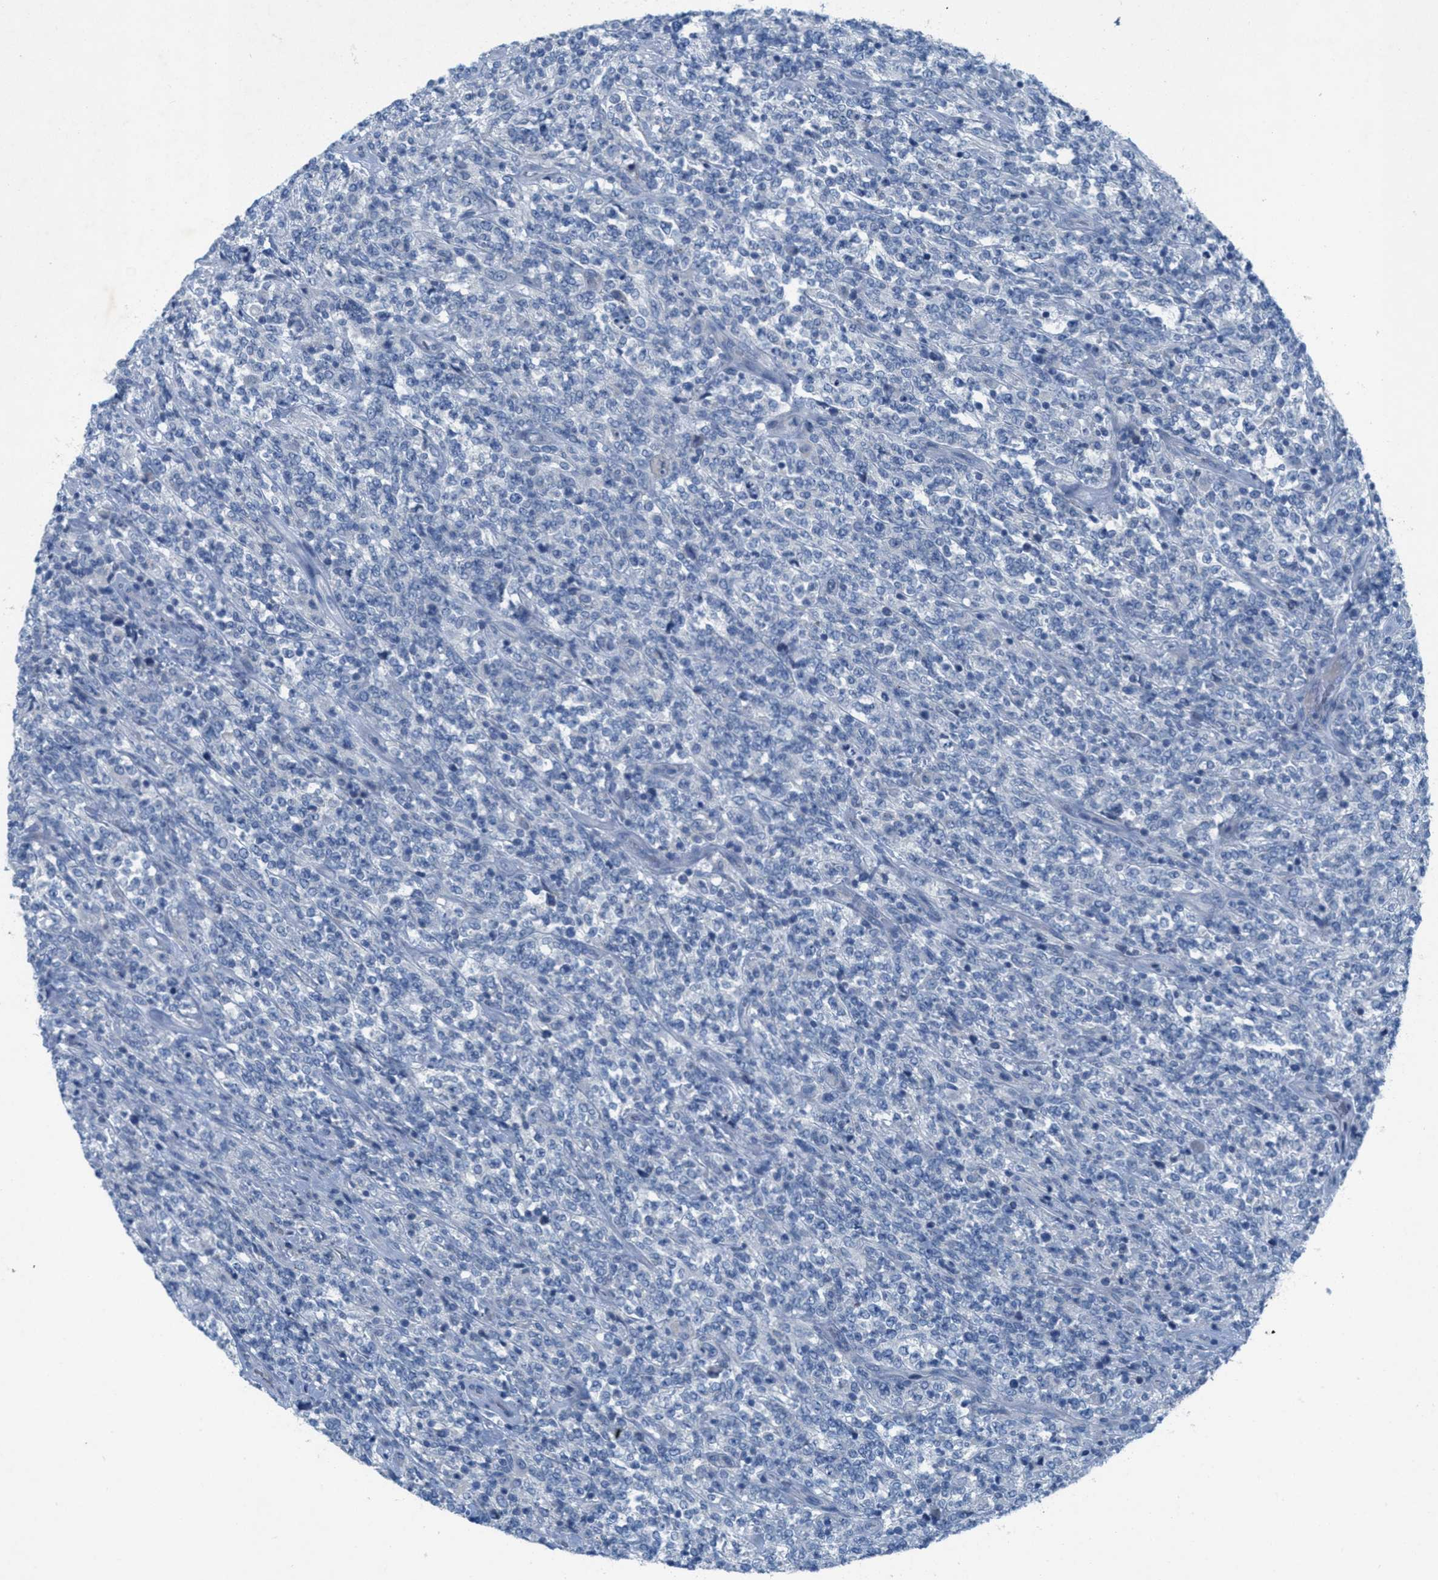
{"staining": {"intensity": "negative", "quantity": "none", "location": "none"}, "tissue": "lymphoma", "cell_type": "Tumor cells", "image_type": "cancer", "snomed": [{"axis": "morphology", "description": "Malignant lymphoma, non-Hodgkin's type, High grade"}, {"axis": "topography", "description": "Soft tissue"}], "caption": "Immunohistochemistry image of neoplastic tissue: malignant lymphoma, non-Hodgkin's type (high-grade) stained with DAB (3,3'-diaminobenzidine) demonstrates no significant protein expression in tumor cells. (IHC, brightfield microscopy, high magnification).", "gene": "GALNT17", "patient": {"sex": "male", "age": 18}}